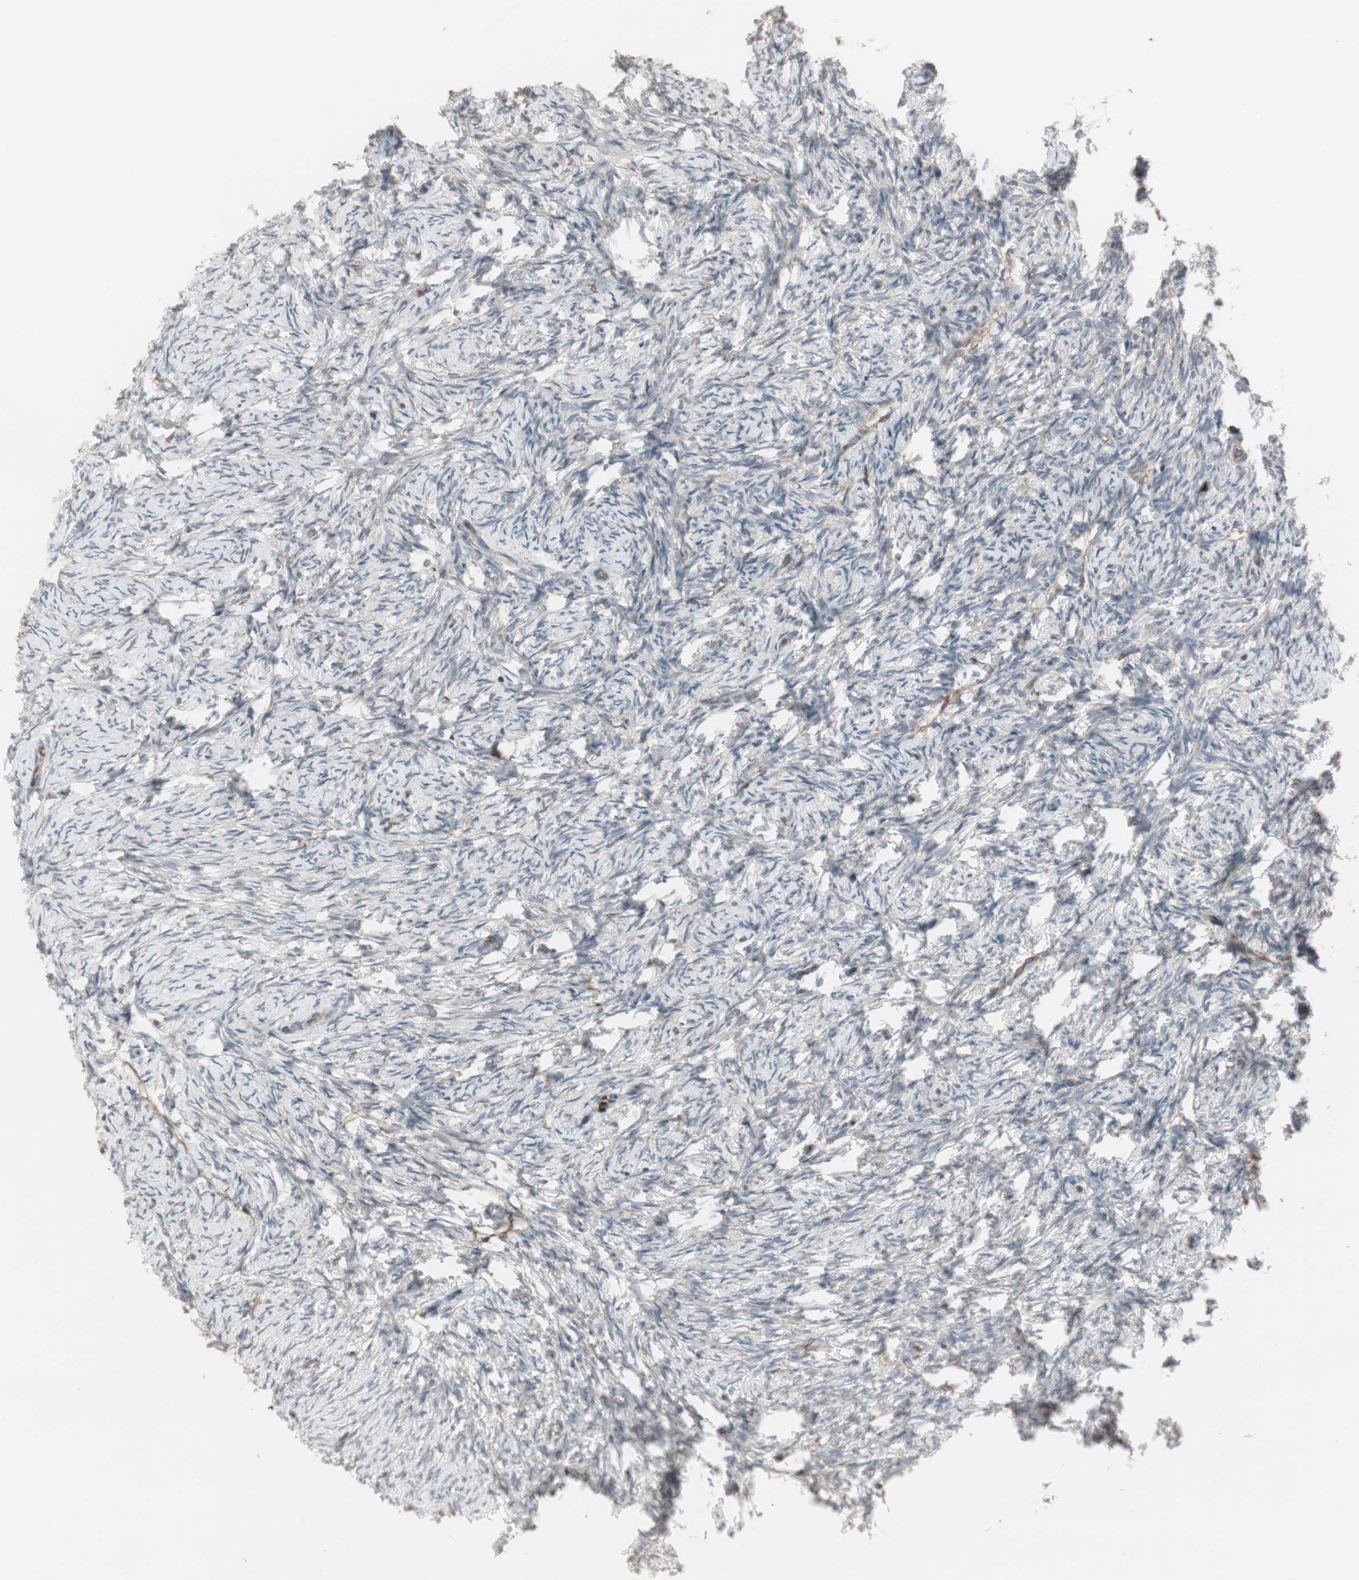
{"staining": {"intensity": "negative", "quantity": "none", "location": "none"}, "tissue": "ovary", "cell_type": "Ovarian stroma cells", "image_type": "normal", "snomed": [{"axis": "morphology", "description": "Normal tissue, NOS"}, {"axis": "topography", "description": "Ovary"}], "caption": "Immunohistochemistry image of normal human ovary stained for a protein (brown), which shows no expression in ovarian stroma cells.", "gene": "ARHGEF1", "patient": {"sex": "female", "age": 60}}